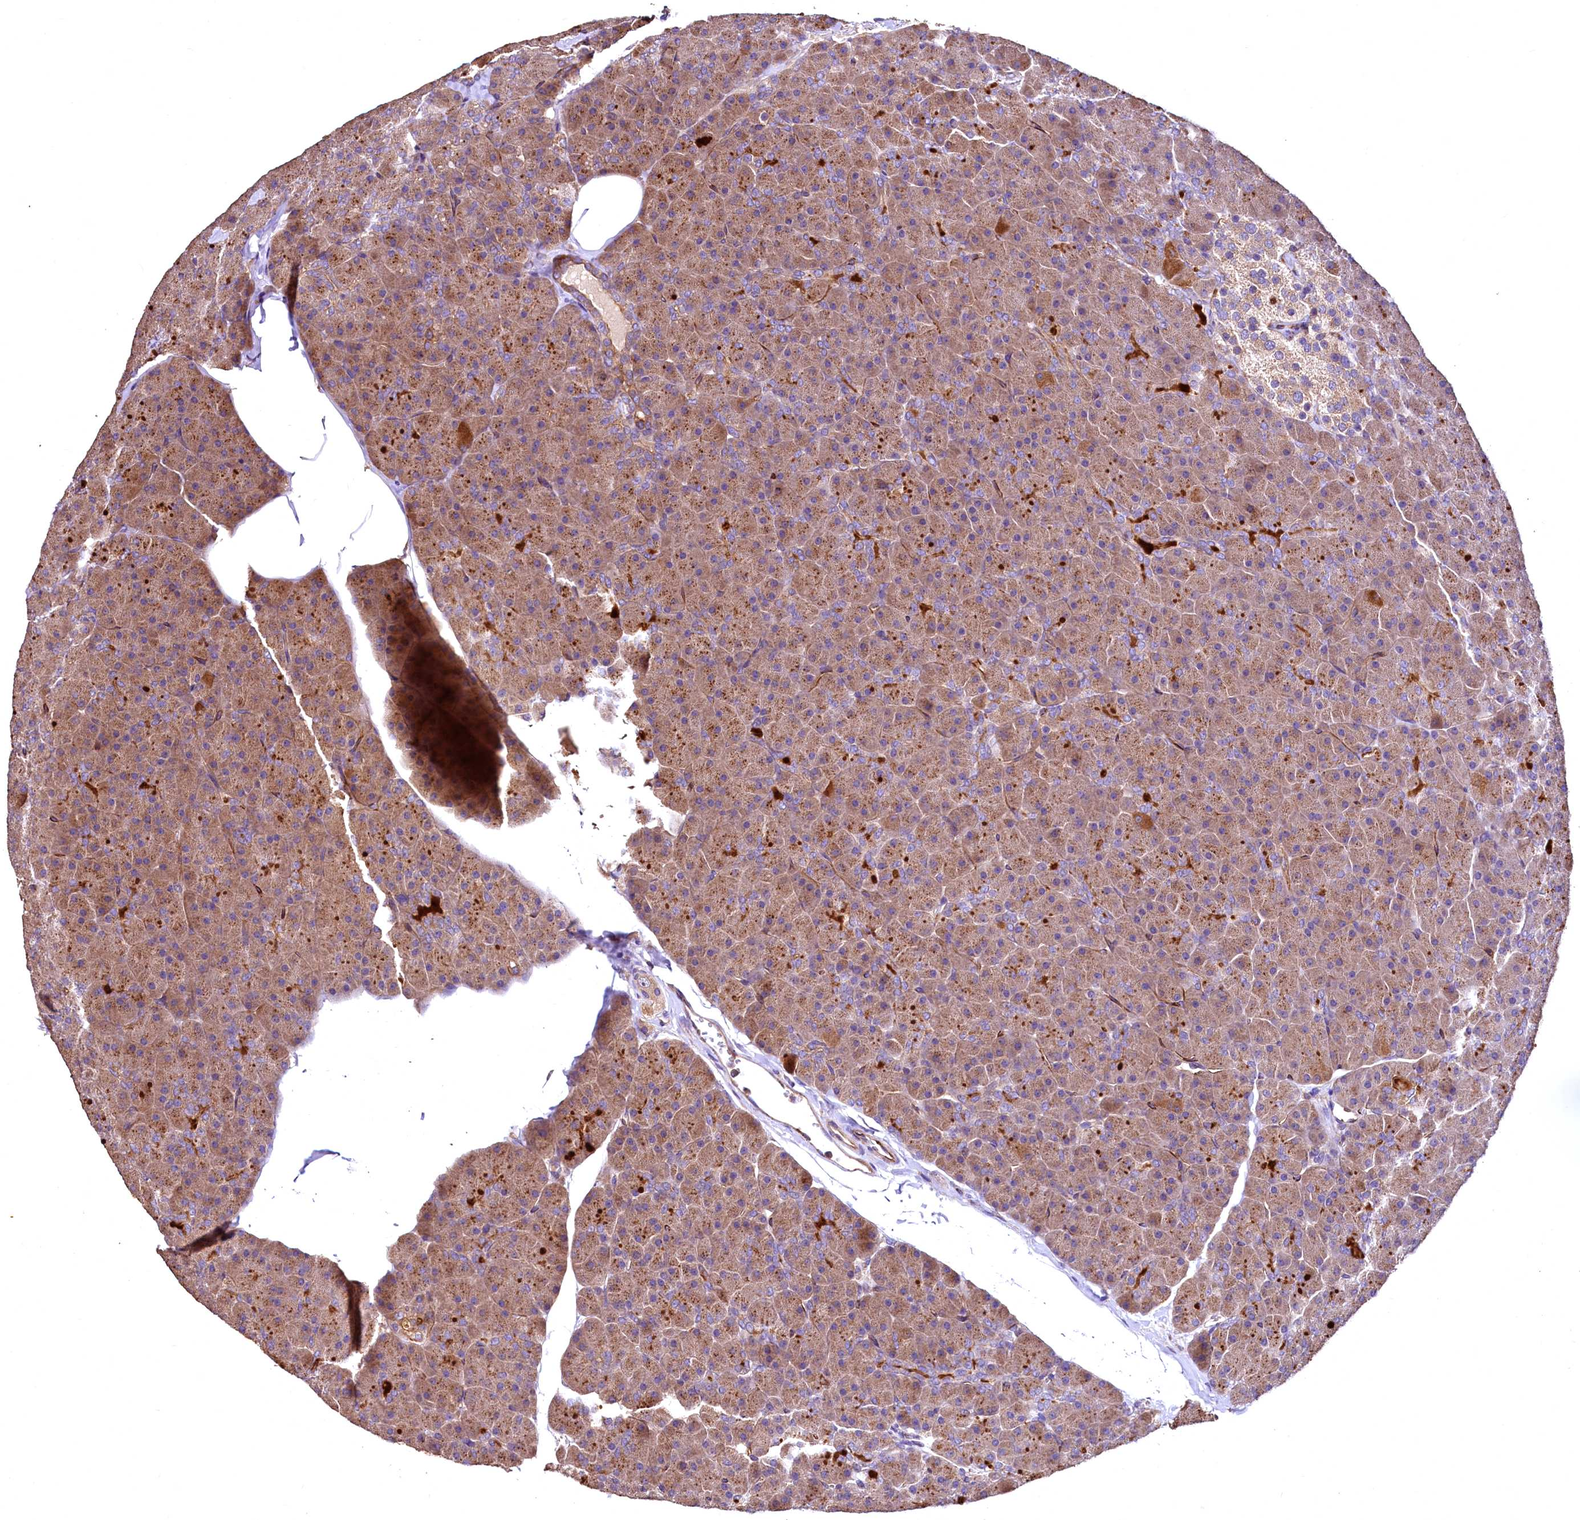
{"staining": {"intensity": "moderate", "quantity": ">75%", "location": "cytoplasmic/membranous"}, "tissue": "pancreas", "cell_type": "Exocrine glandular cells", "image_type": "normal", "snomed": [{"axis": "morphology", "description": "Normal tissue, NOS"}, {"axis": "topography", "description": "Pancreas"}], "caption": "IHC photomicrograph of benign pancreas: human pancreas stained using immunohistochemistry (IHC) reveals medium levels of moderate protein expression localized specifically in the cytoplasmic/membranous of exocrine glandular cells, appearing as a cytoplasmic/membranous brown color.", "gene": "RASSF1", "patient": {"sex": "male", "age": 36}}